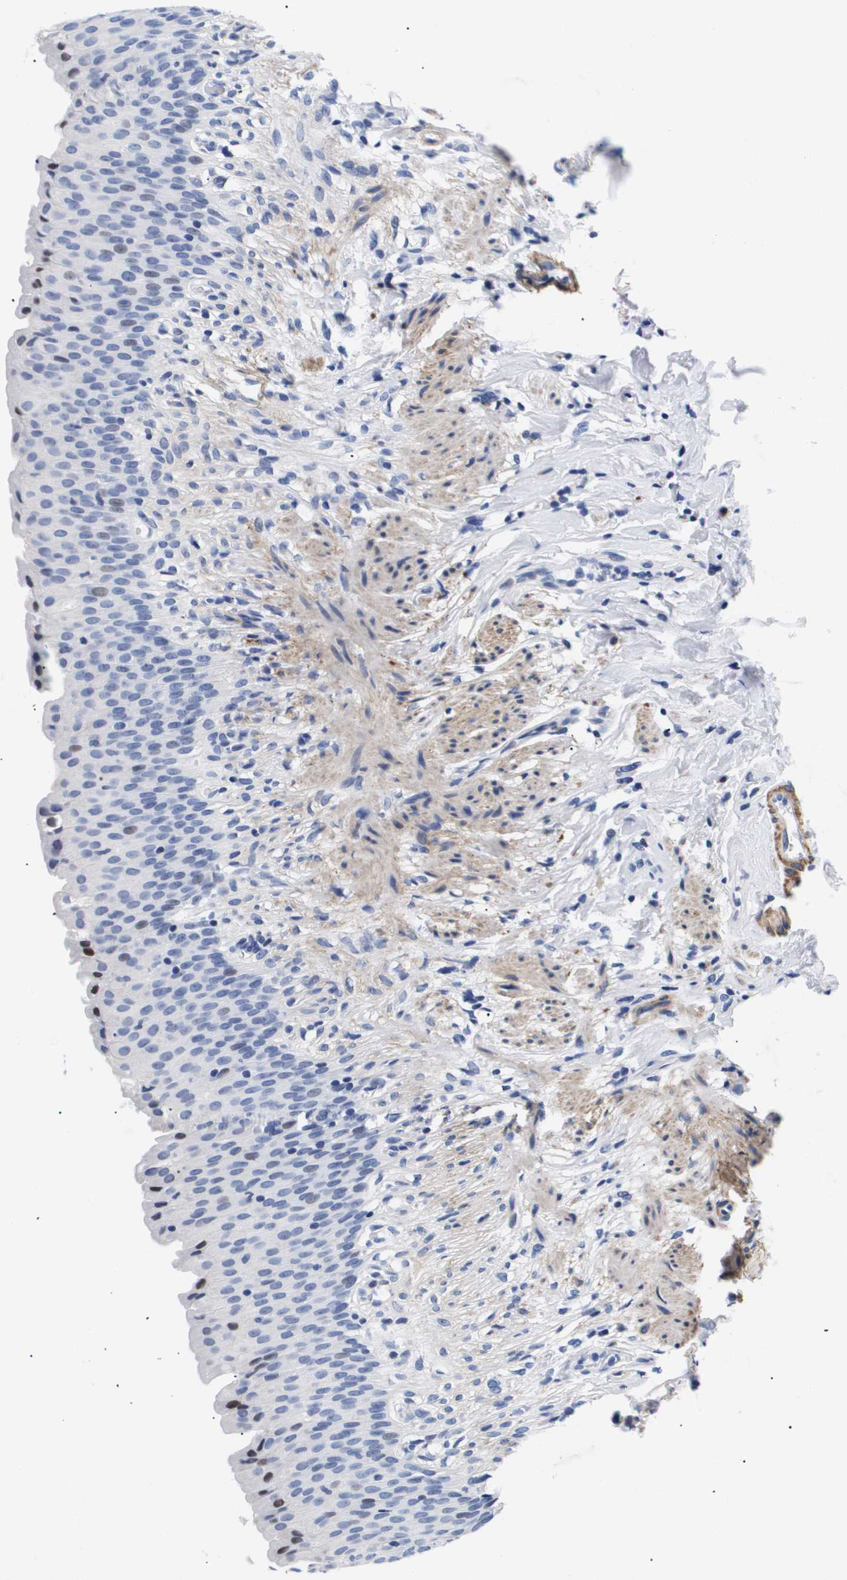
{"staining": {"intensity": "moderate", "quantity": "<25%", "location": "nuclear"}, "tissue": "urinary bladder", "cell_type": "Urothelial cells", "image_type": "normal", "snomed": [{"axis": "morphology", "description": "Normal tissue, NOS"}, {"axis": "topography", "description": "Urinary bladder"}], "caption": "Immunohistochemical staining of normal urinary bladder shows low levels of moderate nuclear expression in about <25% of urothelial cells. The staining is performed using DAB brown chromogen to label protein expression. The nuclei are counter-stained blue using hematoxylin.", "gene": "SHD", "patient": {"sex": "female", "age": 79}}